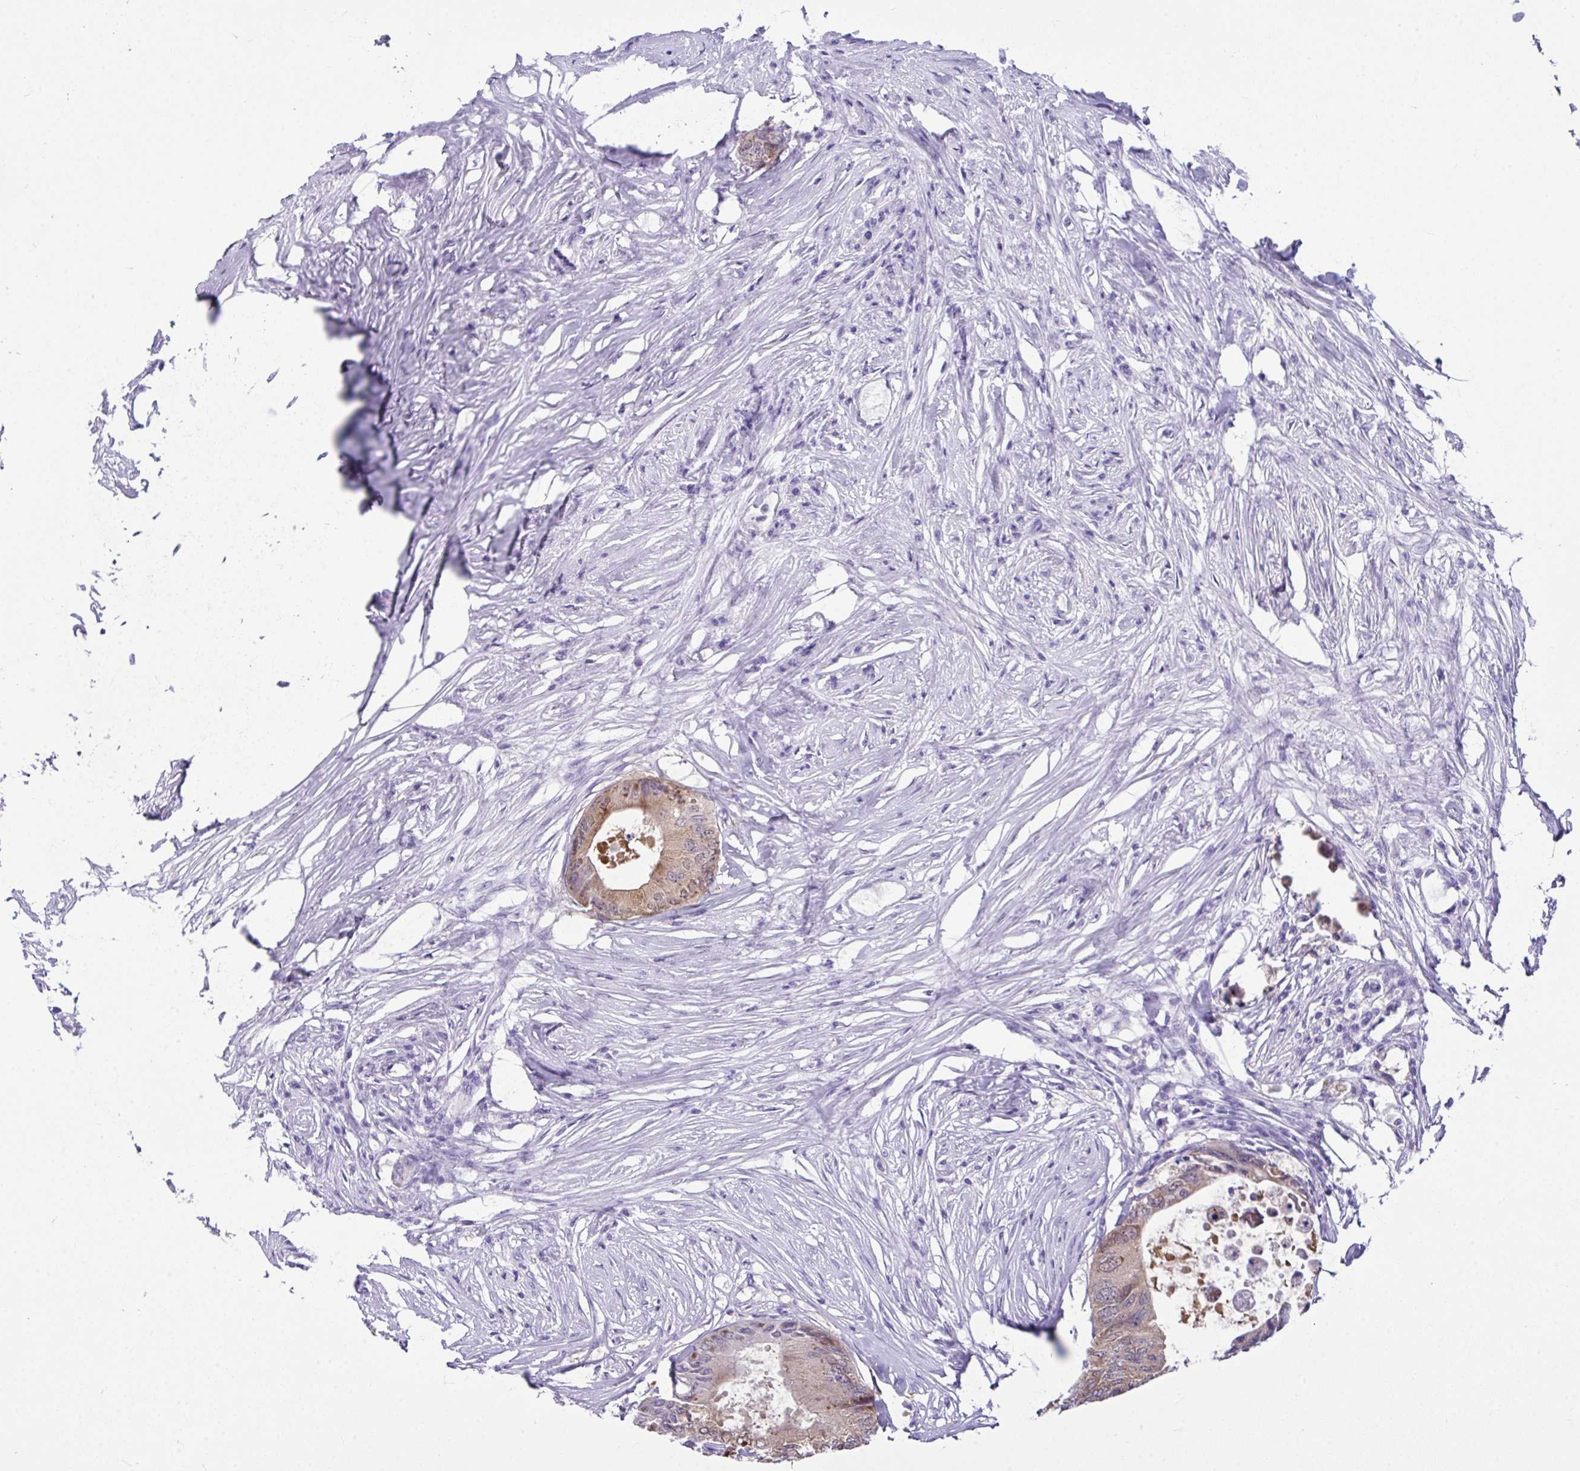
{"staining": {"intensity": "moderate", "quantity": ">75%", "location": "cytoplasmic/membranous"}, "tissue": "colorectal cancer", "cell_type": "Tumor cells", "image_type": "cancer", "snomed": [{"axis": "morphology", "description": "Adenocarcinoma, NOS"}, {"axis": "topography", "description": "Colon"}], "caption": "An immunohistochemistry image of neoplastic tissue is shown. Protein staining in brown labels moderate cytoplasmic/membranous positivity in colorectal cancer within tumor cells.", "gene": "LGALS4", "patient": {"sex": "male", "age": 71}}